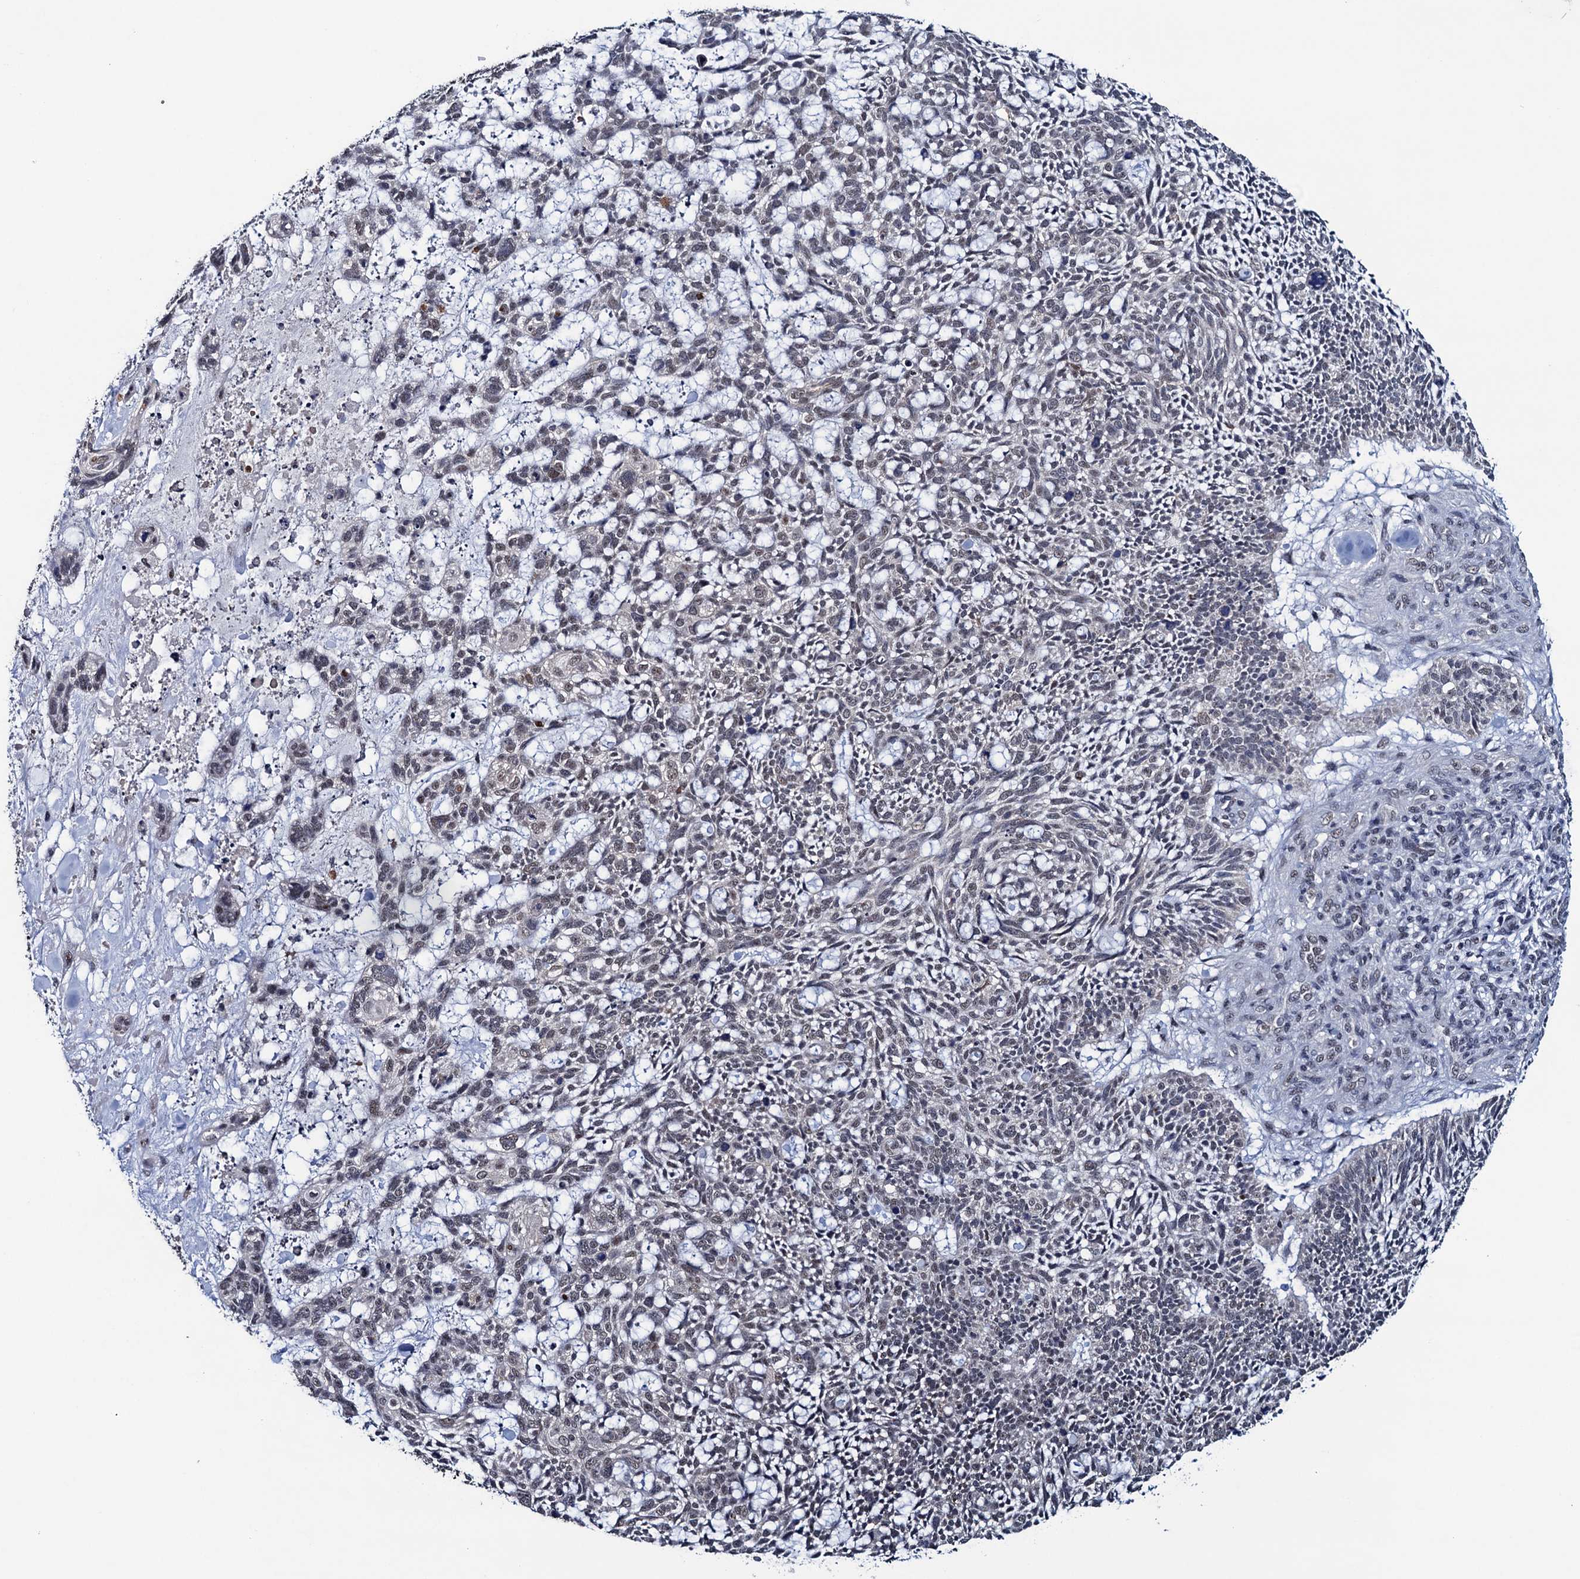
{"staining": {"intensity": "weak", "quantity": "25%-75%", "location": "nuclear"}, "tissue": "skin cancer", "cell_type": "Tumor cells", "image_type": "cancer", "snomed": [{"axis": "morphology", "description": "Basal cell carcinoma"}, {"axis": "topography", "description": "Skin"}], "caption": "Weak nuclear positivity for a protein is present in approximately 25%-75% of tumor cells of skin cancer (basal cell carcinoma) using IHC.", "gene": "FNBP4", "patient": {"sex": "male", "age": 88}}